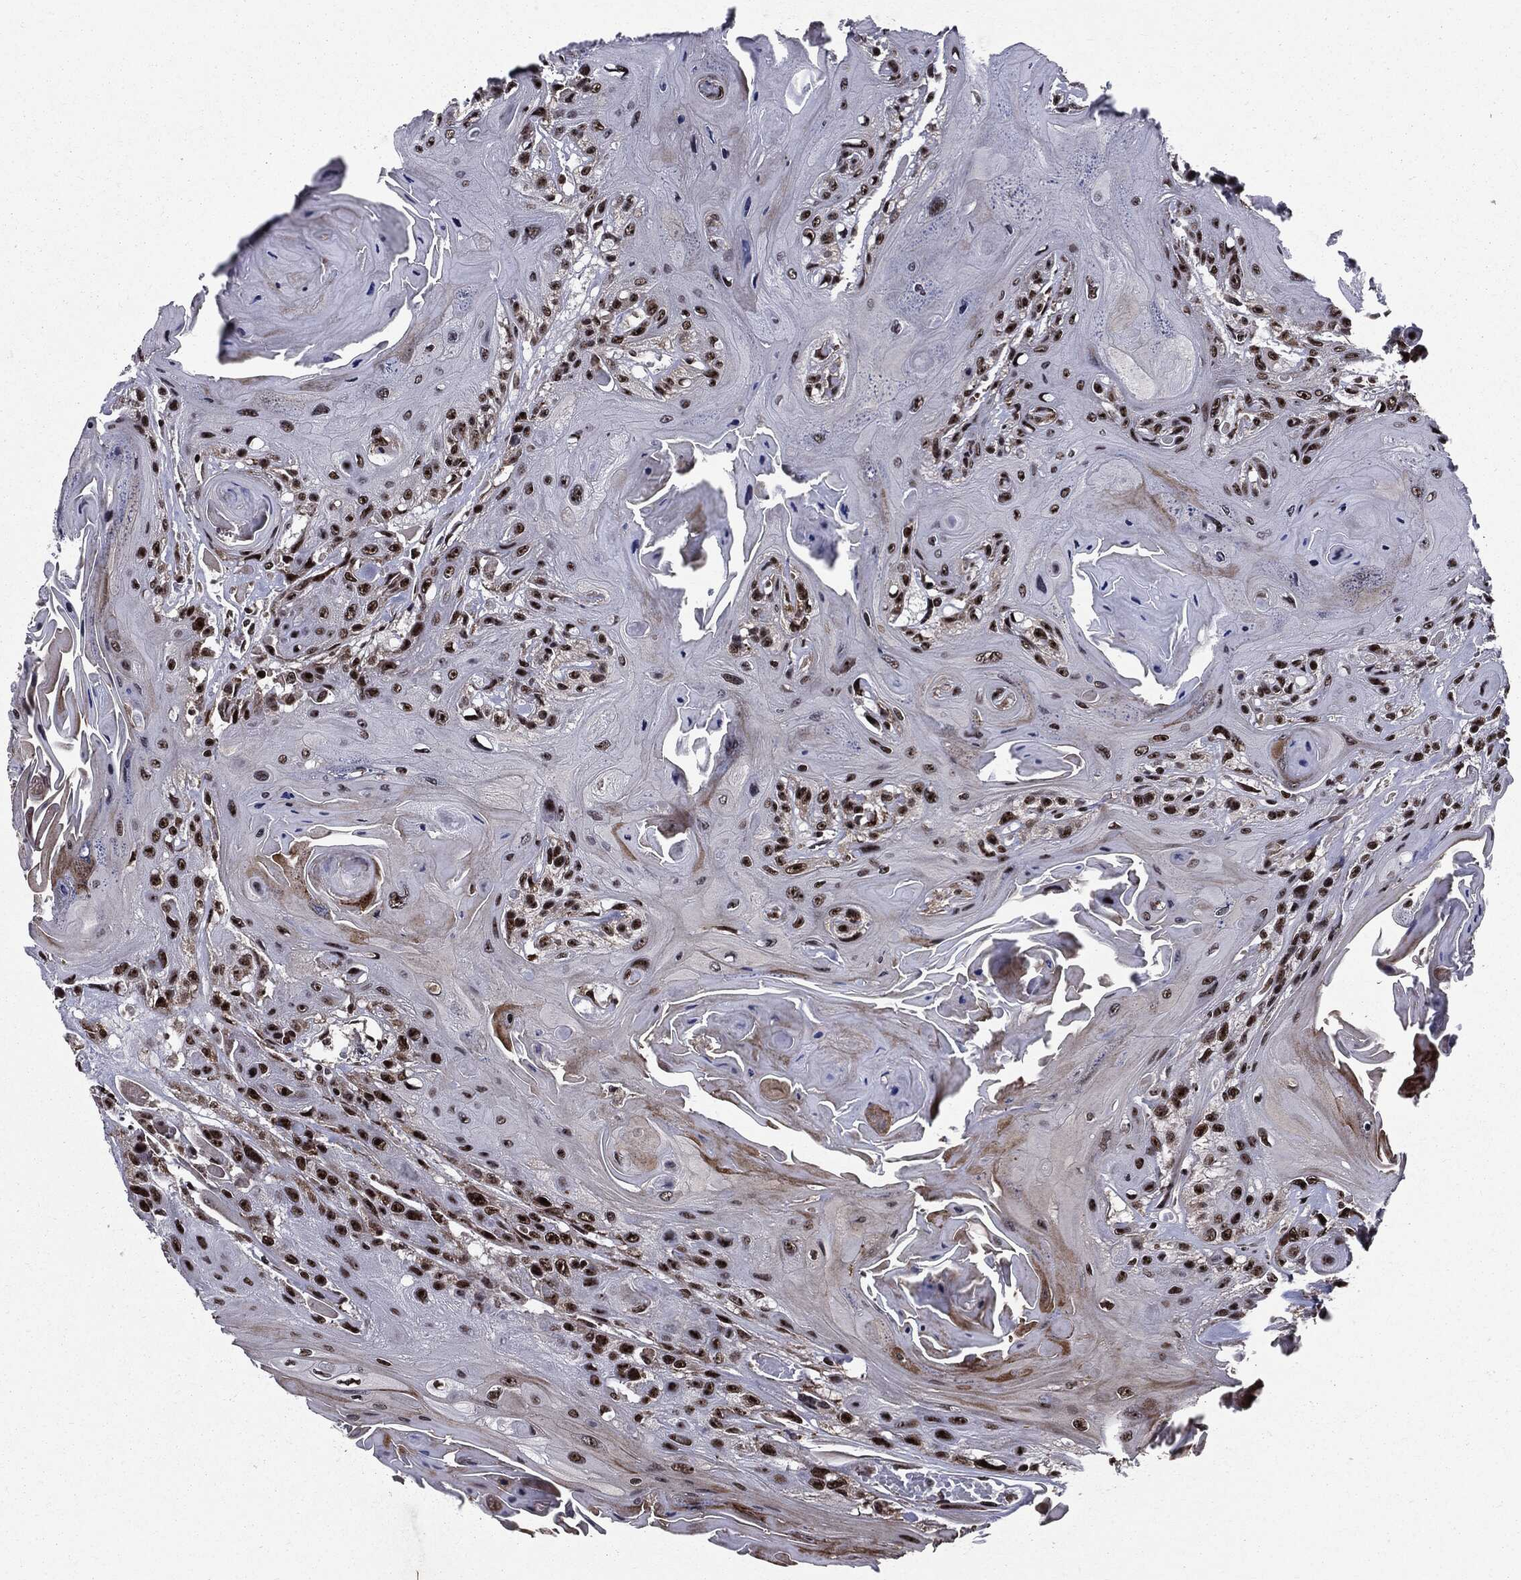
{"staining": {"intensity": "strong", "quantity": ">75%", "location": "nuclear"}, "tissue": "head and neck cancer", "cell_type": "Tumor cells", "image_type": "cancer", "snomed": [{"axis": "morphology", "description": "Squamous cell carcinoma, NOS"}, {"axis": "topography", "description": "Head-Neck"}], "caption": "Protein analysis of head and neck cancer (squamous cell carcinoma) tissue demonstrates strong nuclear expression in approximately >75% of tumor cells.", "gene": "ZFP91", "patient": {"sex": "female", "age": 59}}